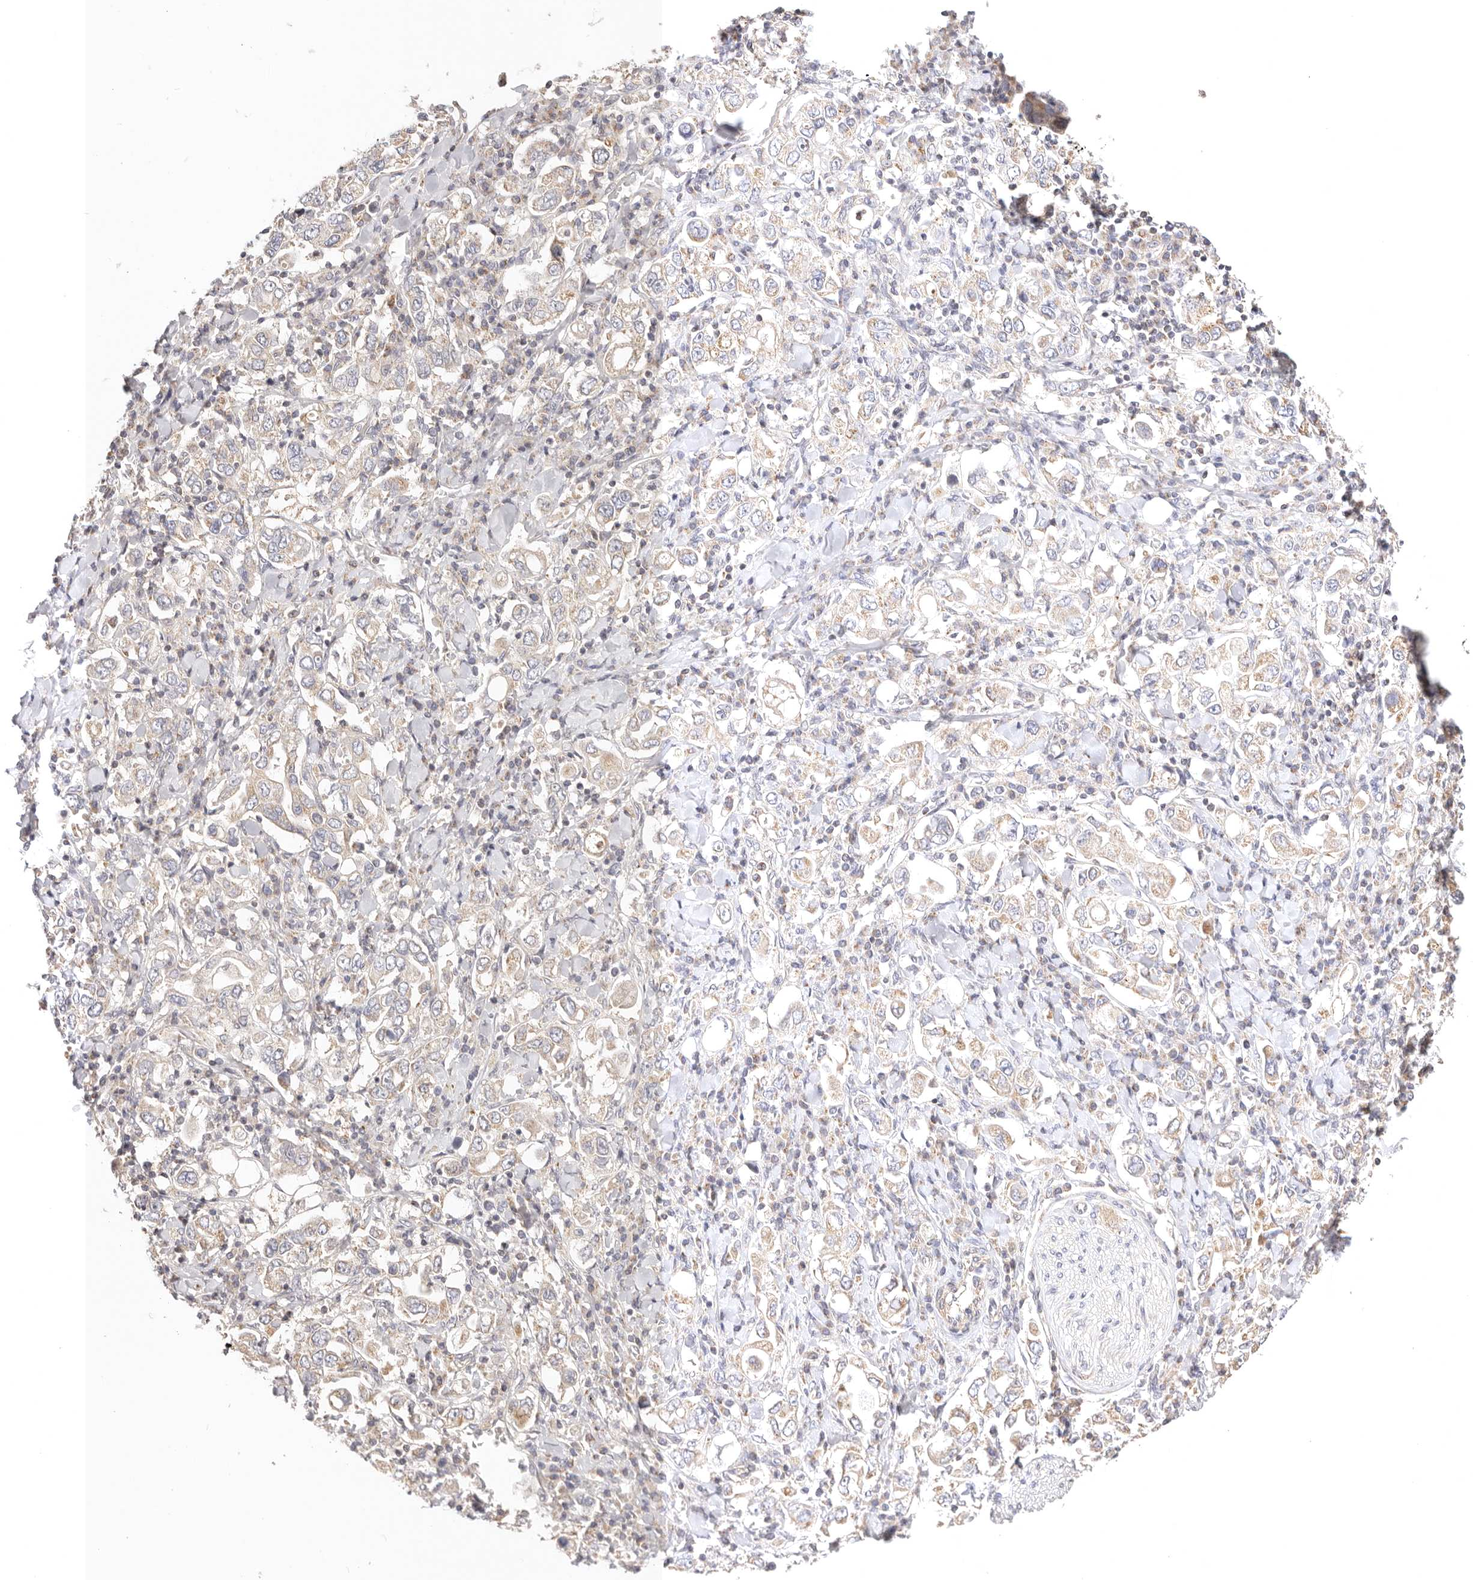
{"staining": {"intensity": "weak", "quantity": ">75%", "location": "cytoplasmic/membranous"}, "tissue": "stomach cancer", "cell_type": "Tumor cells", "image_type": "cancer", "snomed": [{"axis": "morphology", "description": "Adenocarcinoma, NOS"}, {"axis": "topography", "description": "Stomach, upper"}], "caption": "High-magnification brightfield microscopy of adenocarcinoma (stomach) stained with DAB (3,3'-diaminobenzidine) (brown) and counterstained with hematoxylin (blue). tumor cells exhibit weak cytoplasmic/membranous staining is present in about>75% of cells.", "gene": "KCMF1", "patient": {"sex": "male", "age": 62}}